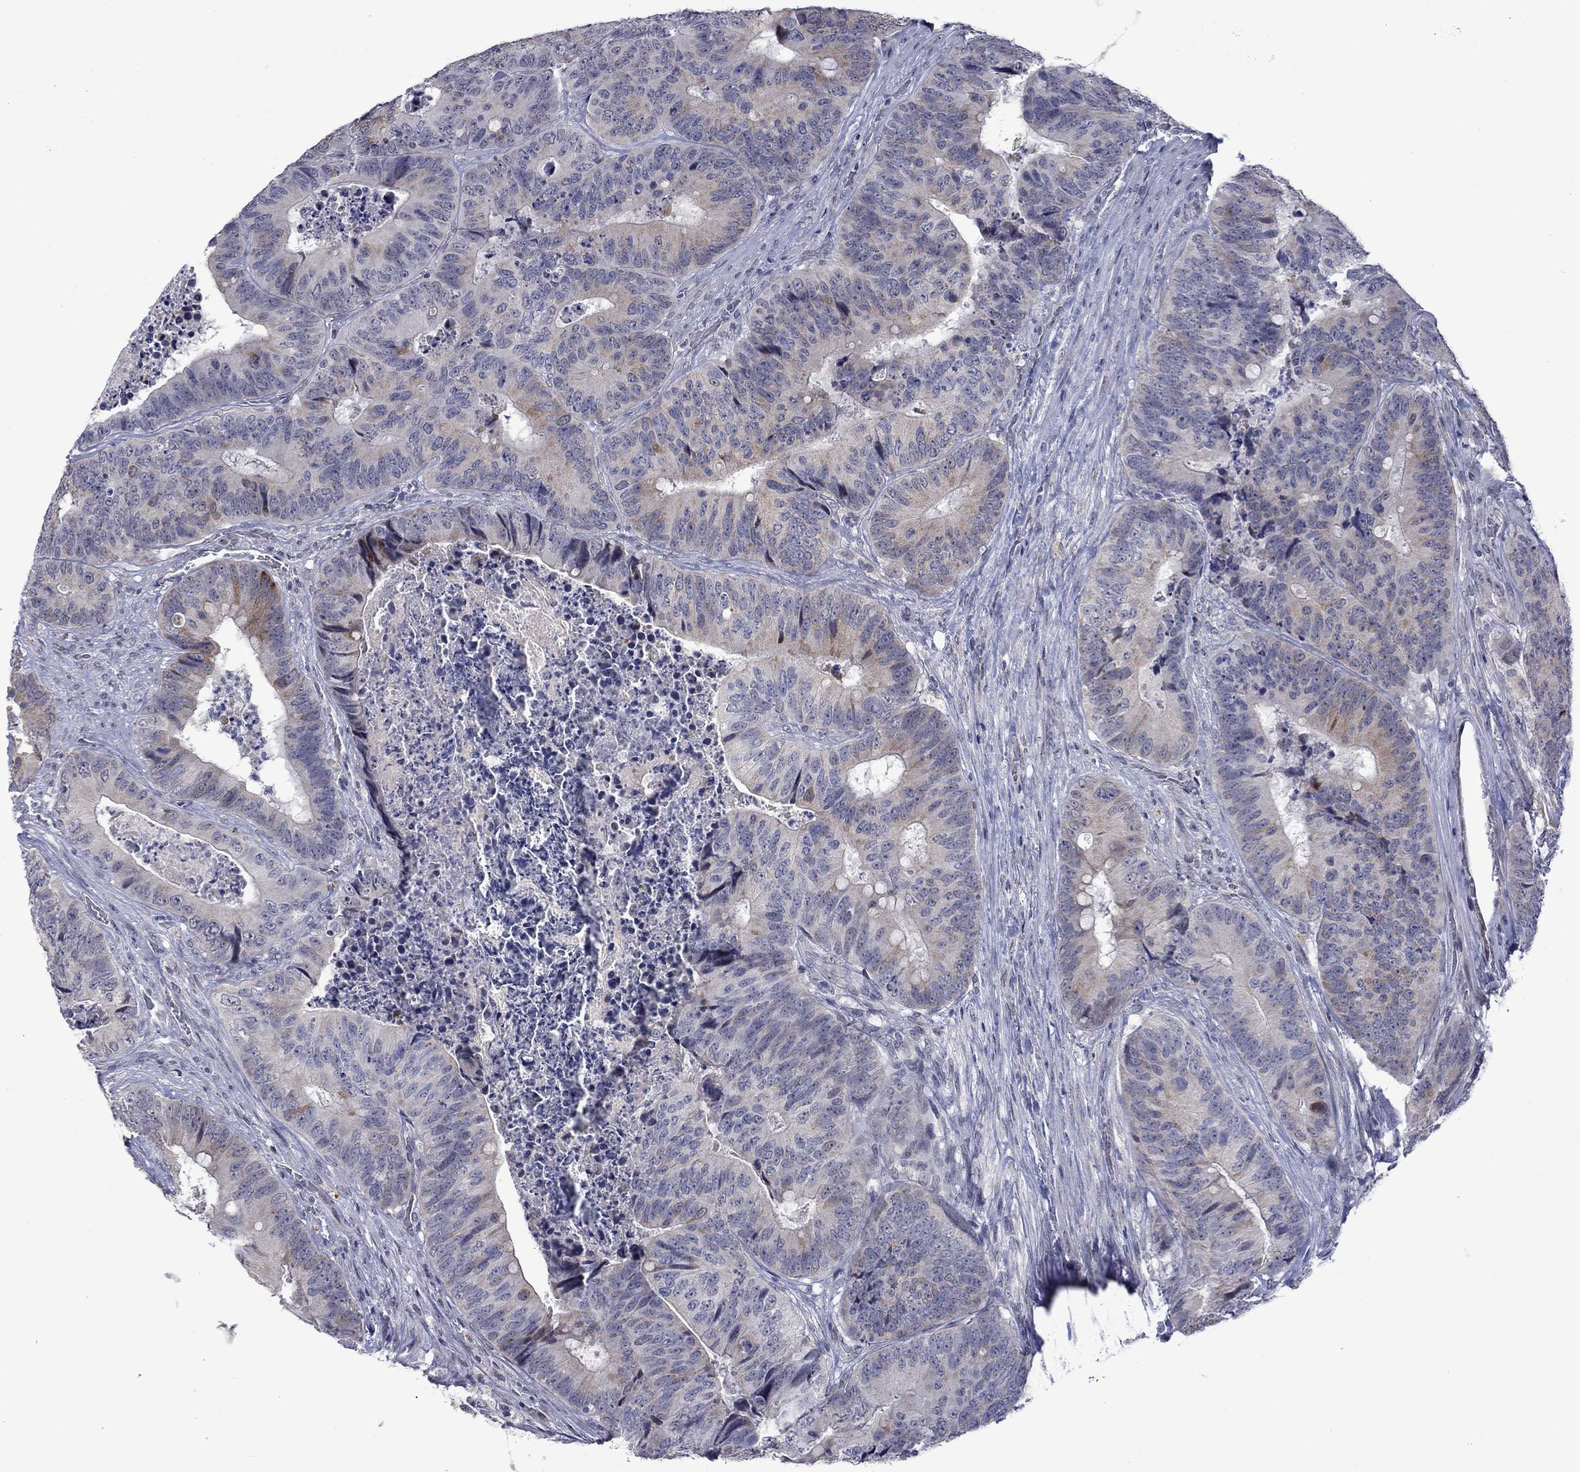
{"staining": {"intensity": "weak", "quantity": "<25%", "location": "cytoplasmic/membranous"}, "tissue": "colorectal cancer", "cell_type": "Tumor cells", "image_type": "cancer", "snomed": [{"axis": "morphology", "description": "Adenocarcinoma, NOS"}, {"axis": "topography", "description": "Colon"}], "caption": "Colorectal adenocarcinoma stained for a protein using IHC demonstrates no expression tumor cells.", "gene": "KCNJ16", "patient": {"sex": "male", "age": 84}}